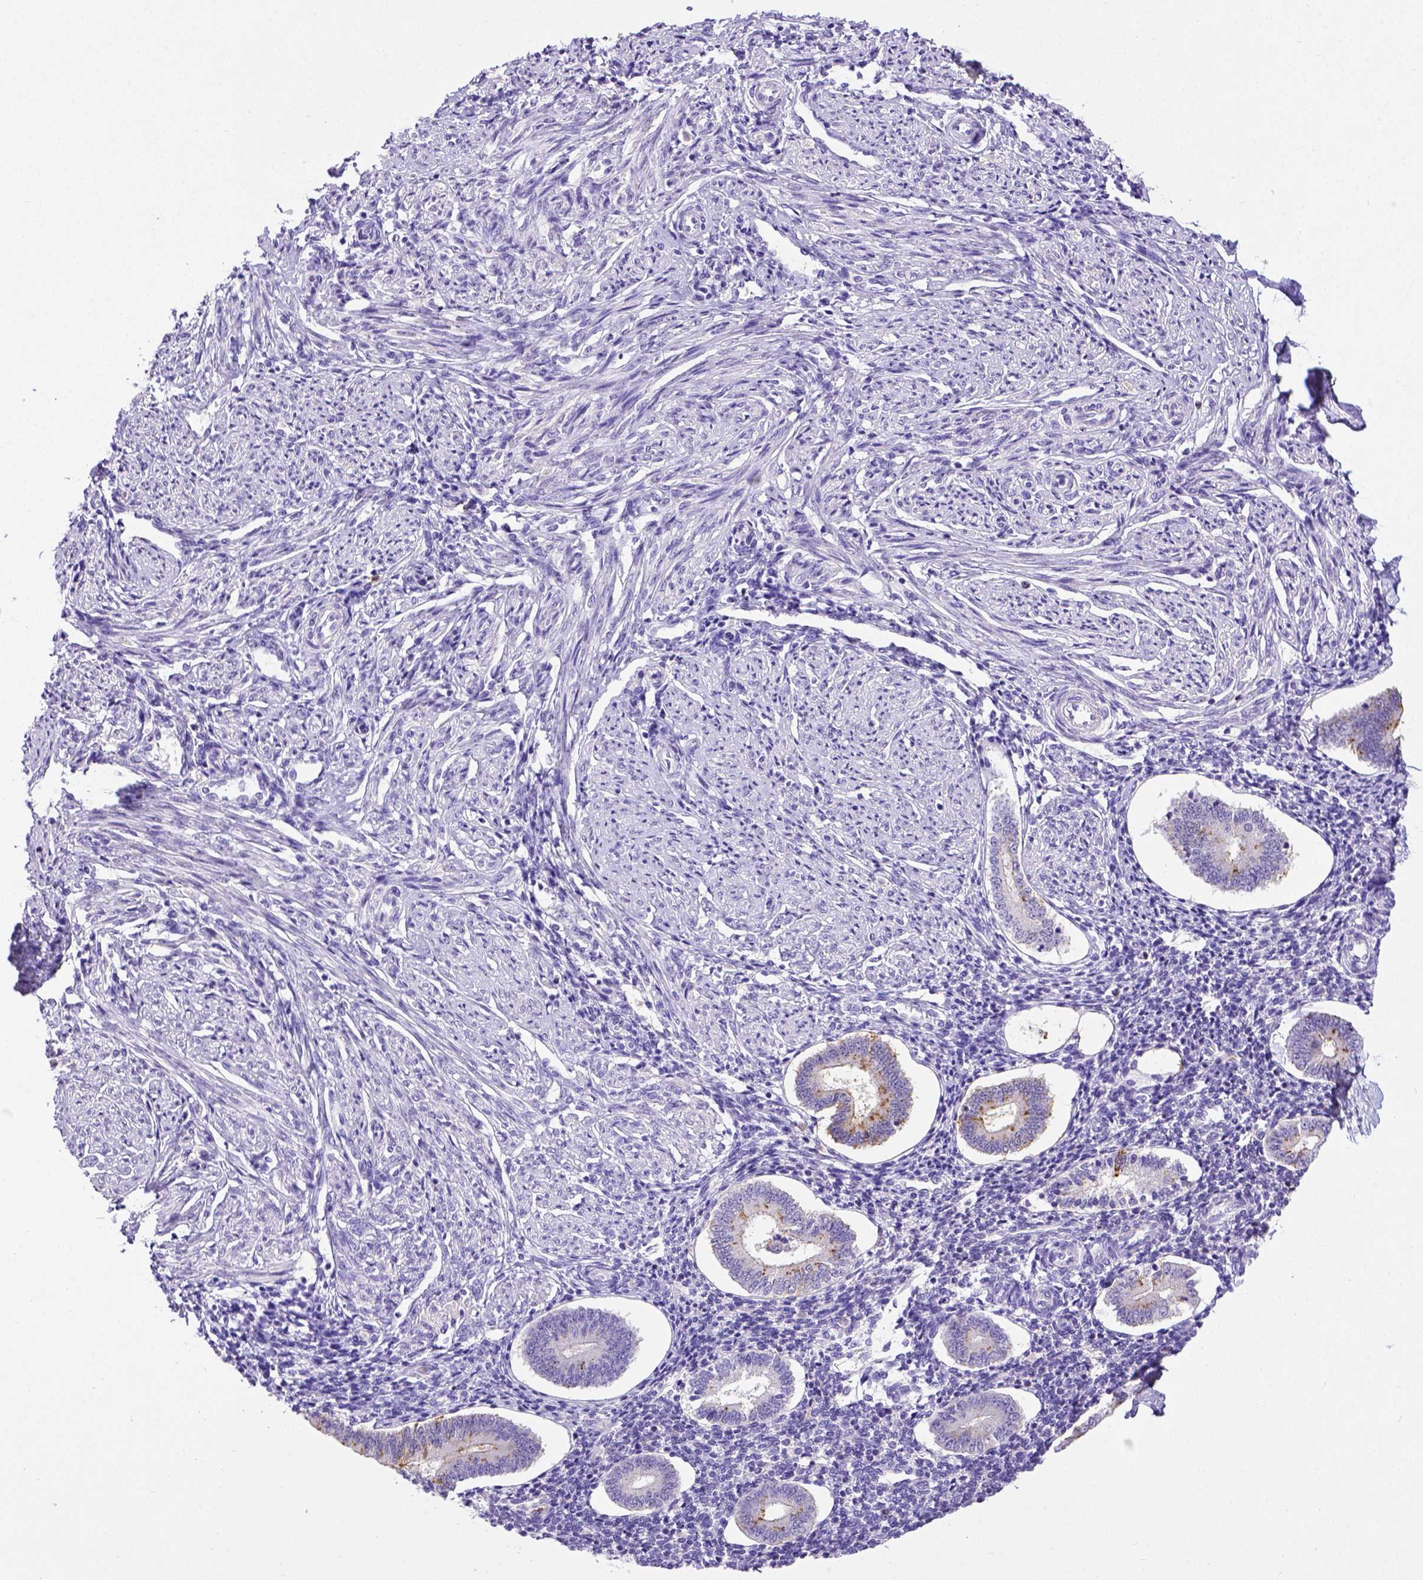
{"staining": {"intensity": "negative", "quantity": "none", "location": "none"}, "tissue": "endometrium", "cell_type": "Cells in endometrial stroma", "image_type": "normal", "snomed": [{"axis": "morphology", "description": "Normal tissue, NOS"}, {"axis": "topography", "description": "Endometrium"}], "caption": "This is an immunohistochemistry photomicrograph of benign endometrium. There is no staining in cells in endometrial stroma.", "gene": "B3GAT1", "patient": {"sex": "female", "age": 40}}